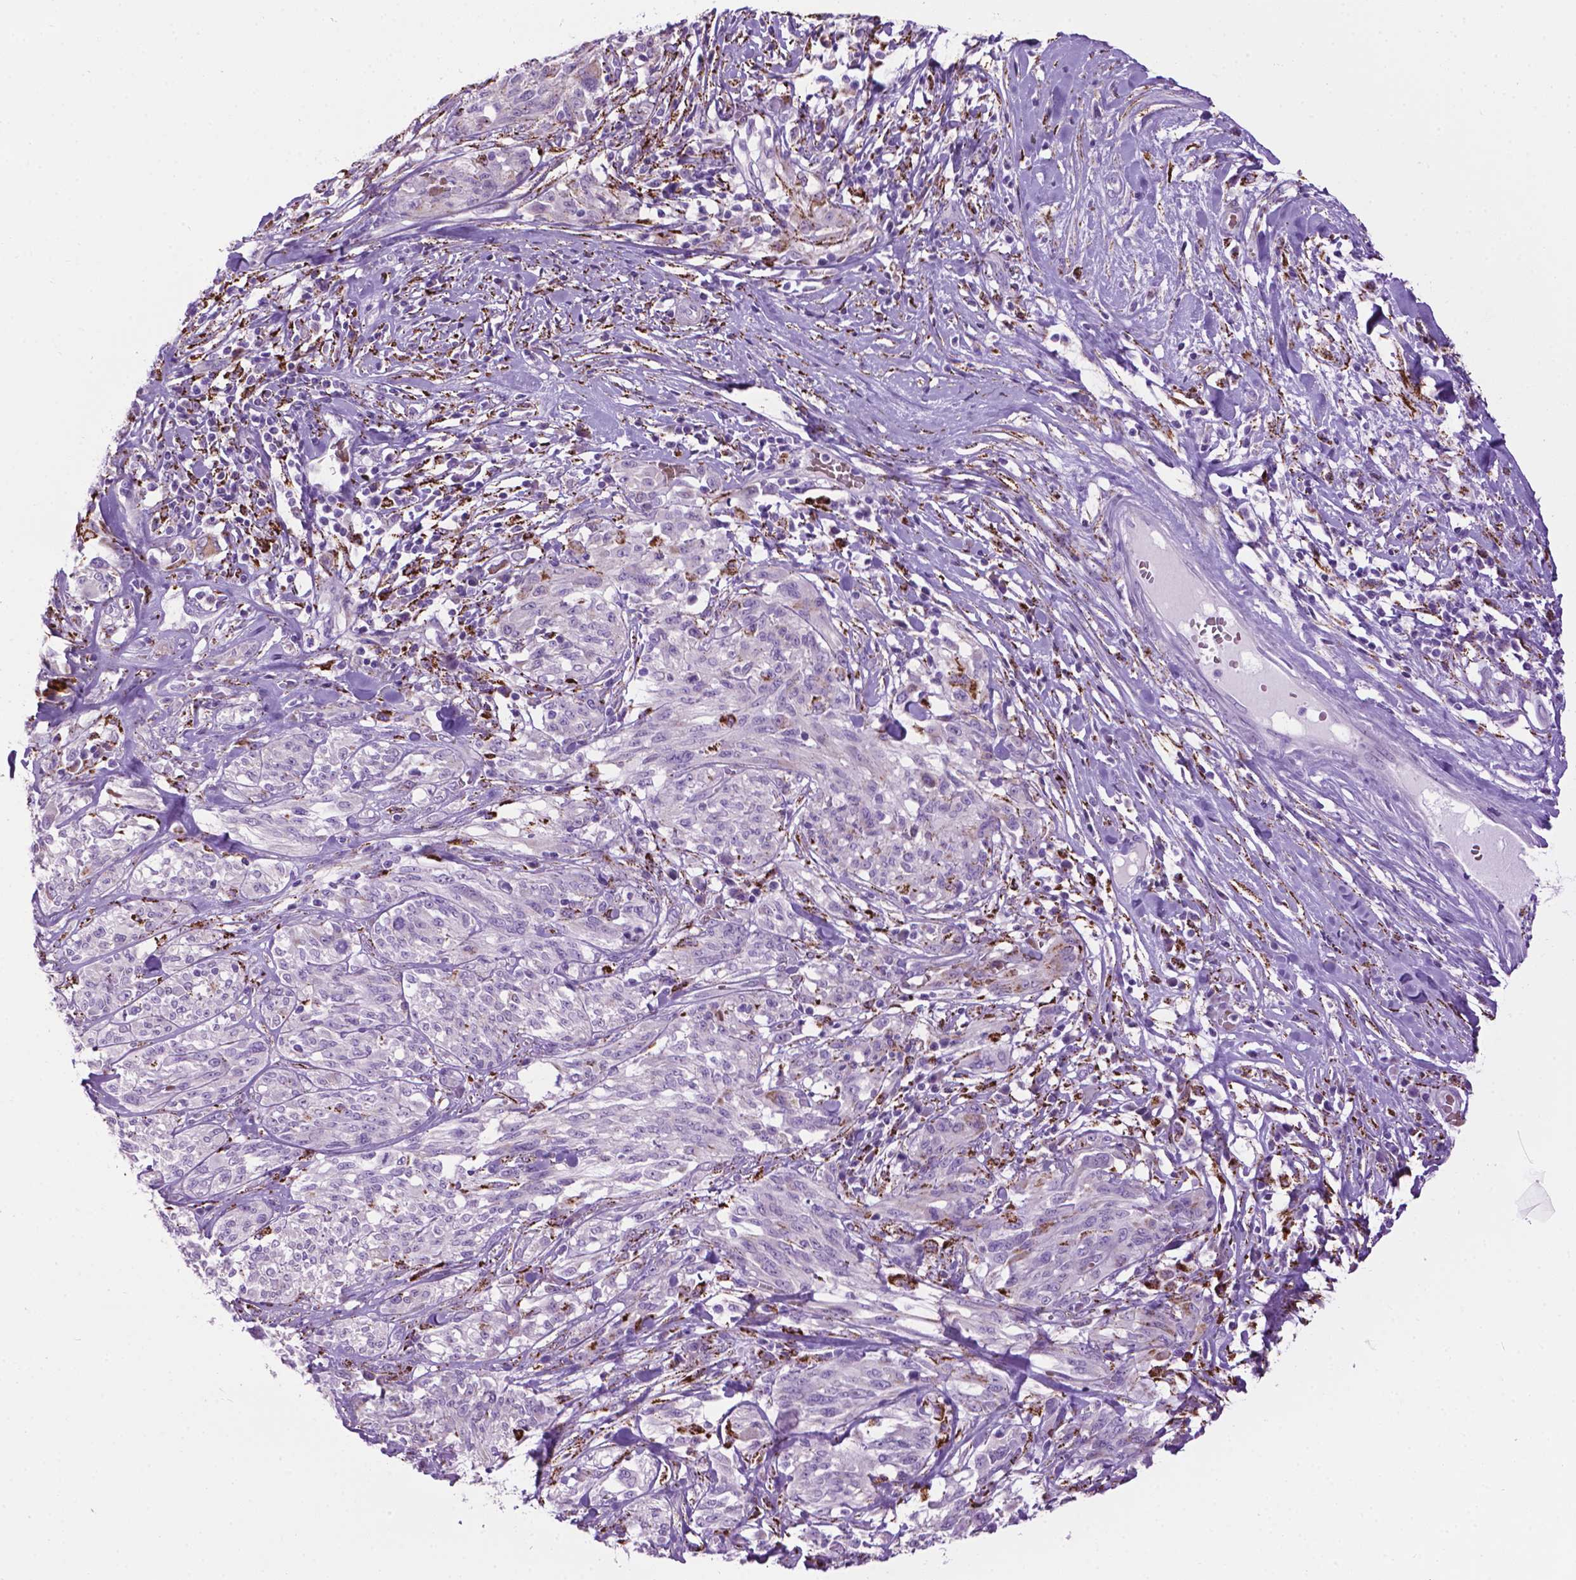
{"staining": {"intensity": "negative", "quantity": "none", "location": "none"}, "tissue": "melanoma", "cell_type": "Tumor cells", "image_type": "cancer", "snomed": [{"axis": "morphology", "description": "Malignant melanoma, NOS"}, {"axis": "topography", "description": "Skin"}], "caption": "This image is of malignant melanoma stained with immunohistochemistry (IHC) to label a protein in brown with the nuclei are counter-stained blue. There is no staining in tumor cells.", "gene": "TMEM132E", "patient": {"sex": "female", "age": 91}}